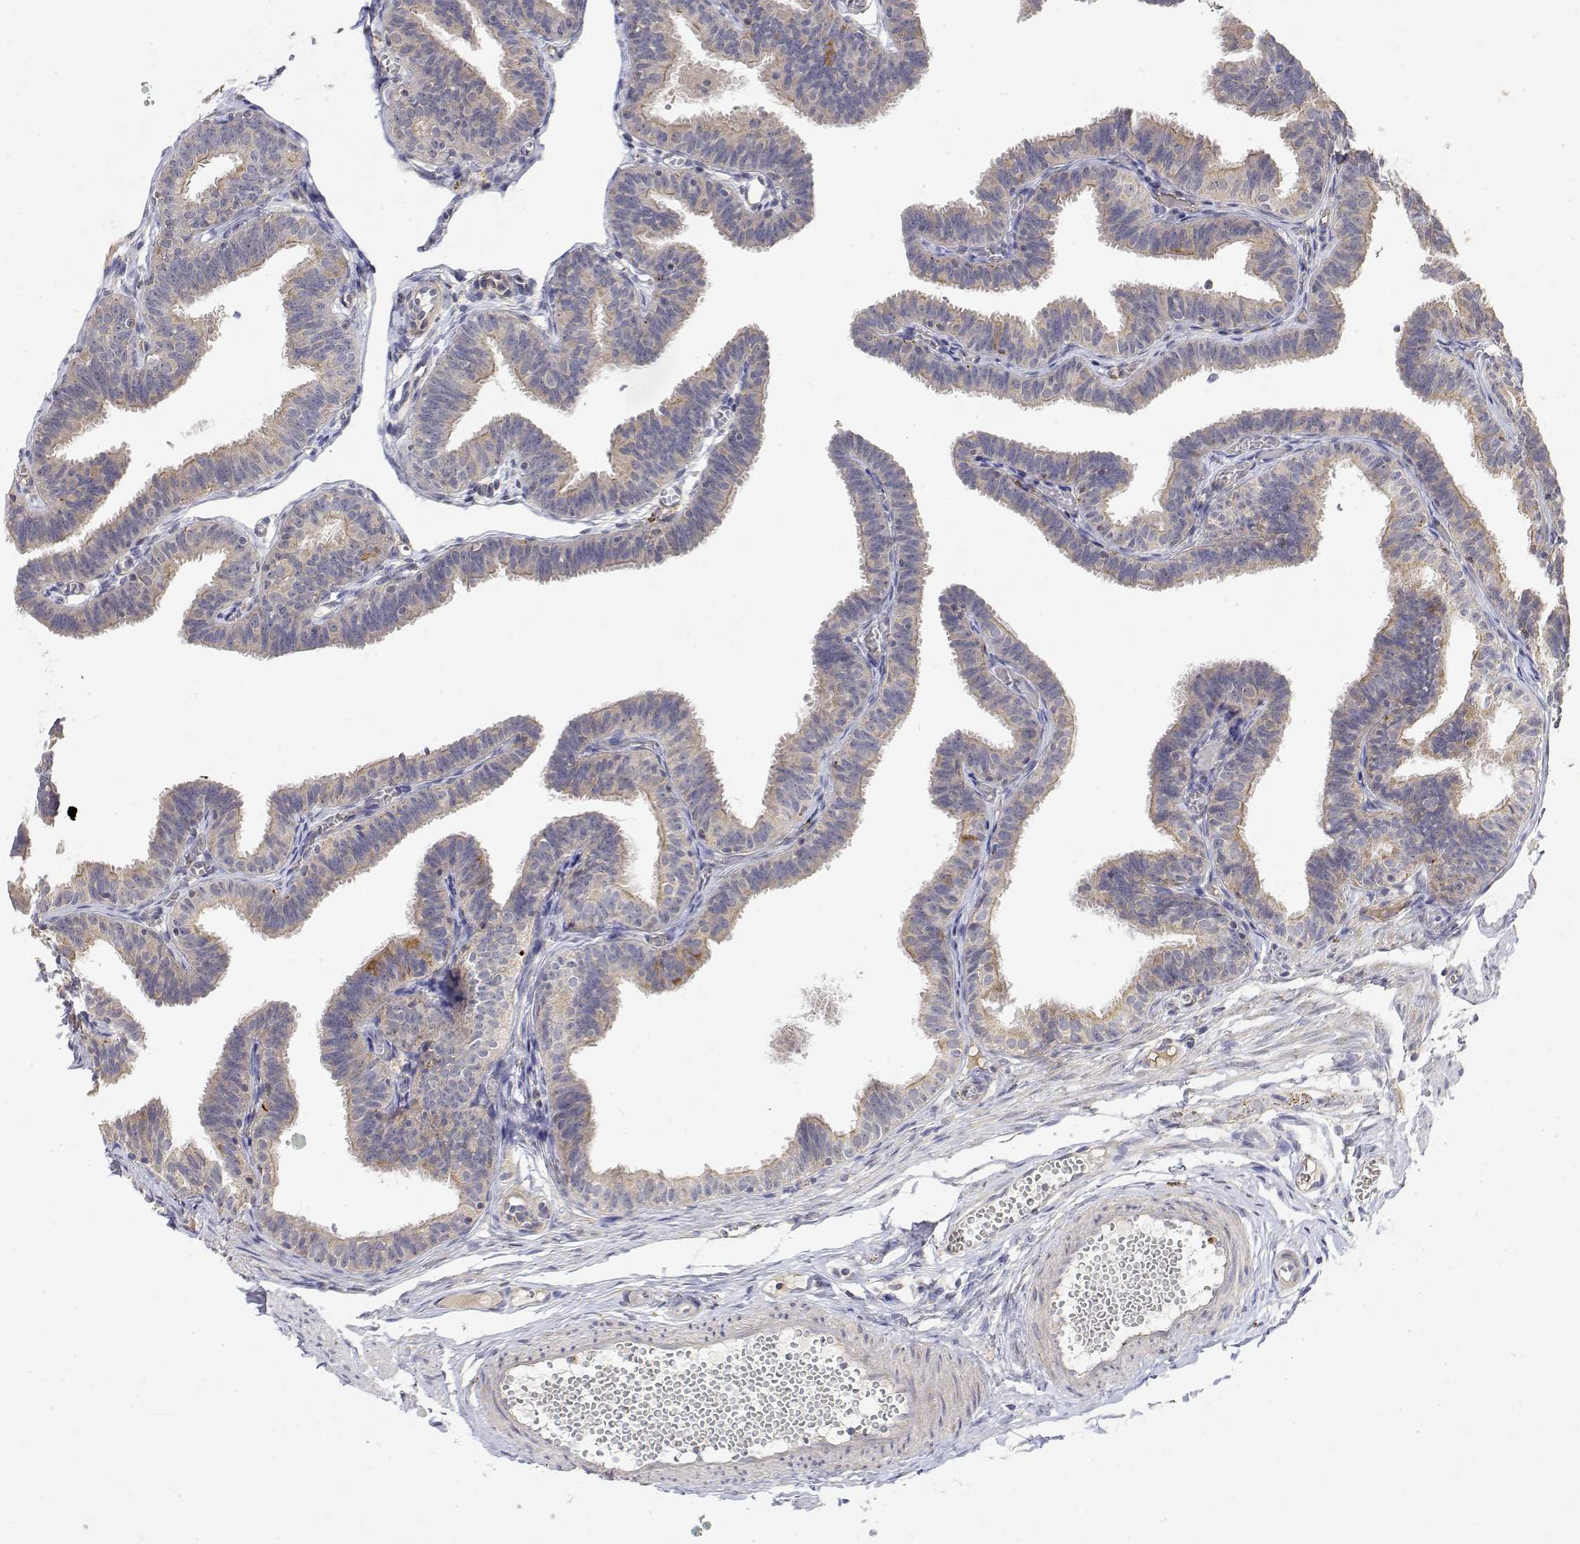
{"staining": {"intensity": "weak", "quantity": "<25%", "location": "cytoplasmic/membranous"}, "tissue": "fallopian tube", "cell_type": "Glandular cells", "image_type": "normal", "snomed": [{"axis": "morphology", "description": "Normal tissue, NOS"}, {"axis": "topography", "description": "Fallopian tube"}], "caption": "Immunohistochemistry micrograph of normal fallopian tube: human fallopian tube stained with DAB demonstrates no significant protein positivity in glandular cells. (Brightfield microscopy of DAB IHC at high magnification).", "gene": "LONRF3", "patient": {"sex": "female", "age": 25}}